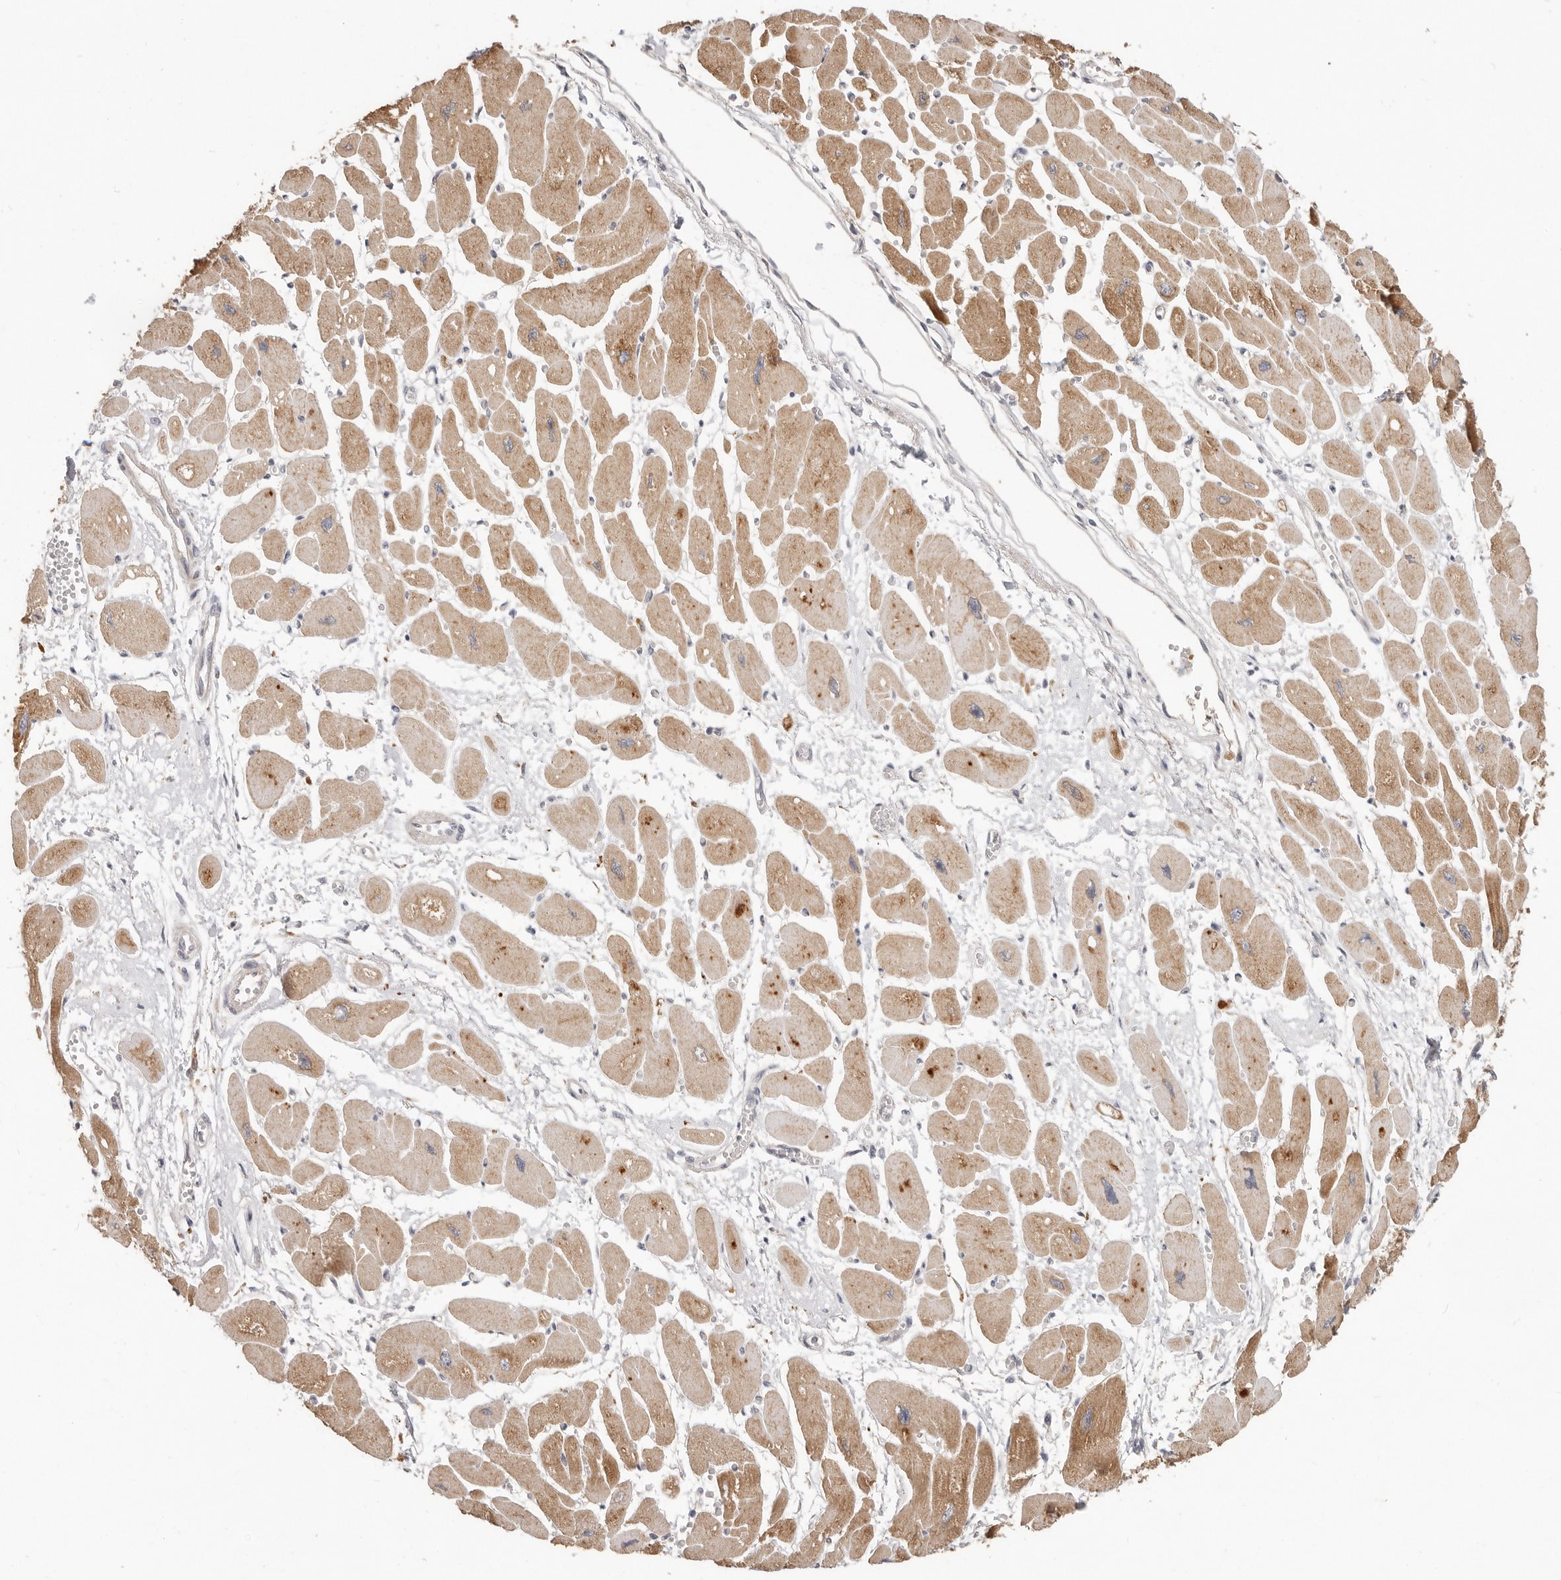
{"staining": {"intensity": "strong", "quantity": ">75%", "location": "cytoplasmic/membranous"}, "tissue": "heart muscle", "cell_type": "Cardiomyocytes", "image_type": "normal", "snomed": [{"axis": "morphology", "description": "Normal tissue, NOS"}, {"axis": "topography", "description": "Heart"}], "caption": "Strong cytoplasmic/membranous staining for a protein is seen in about >75% of cardiomyocytes of benign heart muscle using immunohistochemistry.", "gene": "MTFR2", "patient": {"sex": "female", "age": 54}}